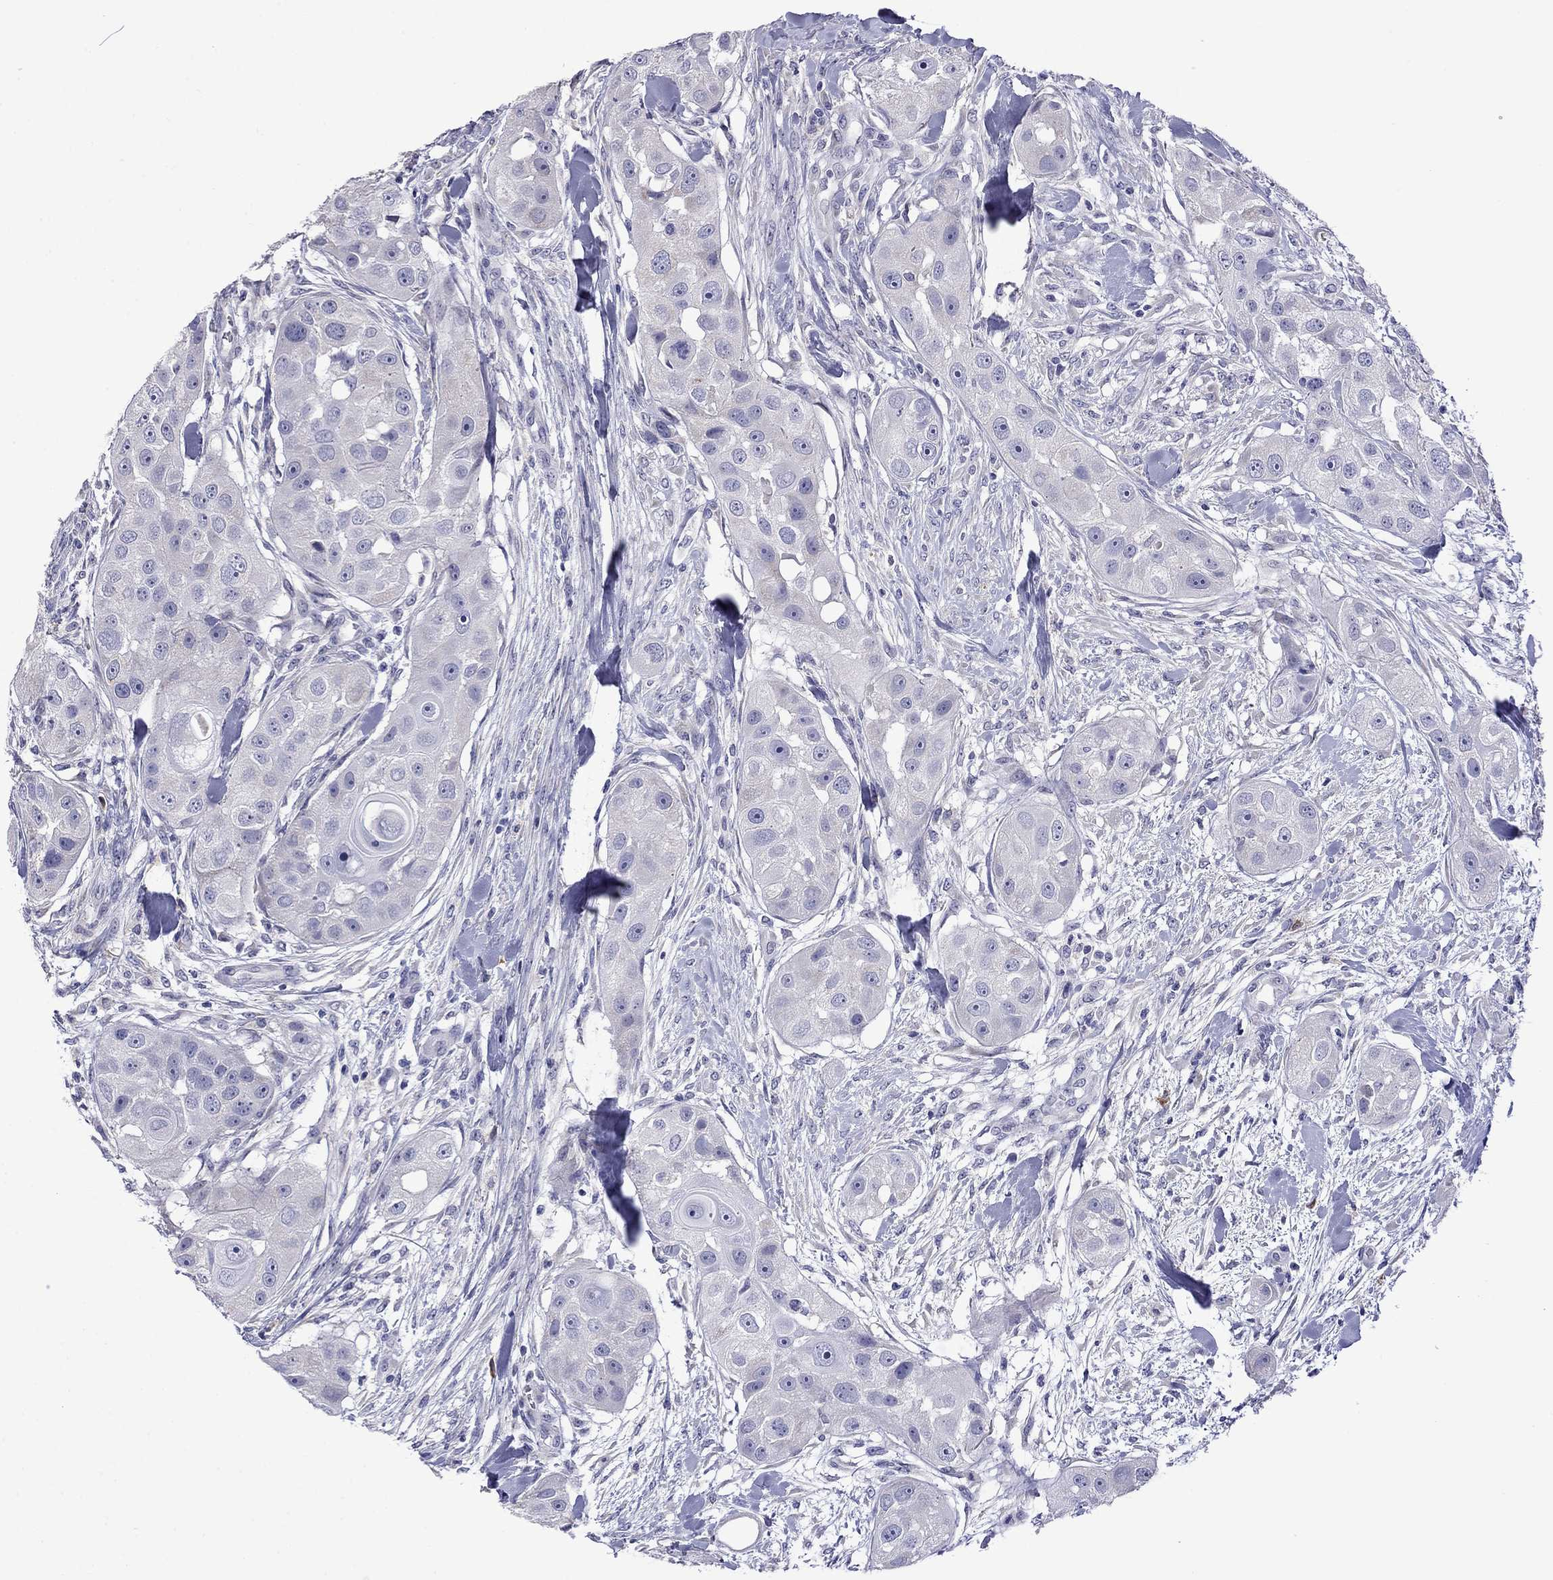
{"staining": {"intensity": "negative", "quantity": "none", "location": "none"}, "tissue": "head and neck cancer", "cell_type": "Tumor cells", "image_type": "cancer", "snomed": [{"axis": "morphology", "description": "Squamous cell carcinoma, NOS"}, {"axis": "topography", "description": "Head-Neck"}], "caption": "This is an immunohistochemistry (IHC) photomicrograph of head and neck cancer (squamous cell carcinoma). There is no staining in tumor cells.", "gene": "STAR", "patient": {"sex": "male", "age": 51}}